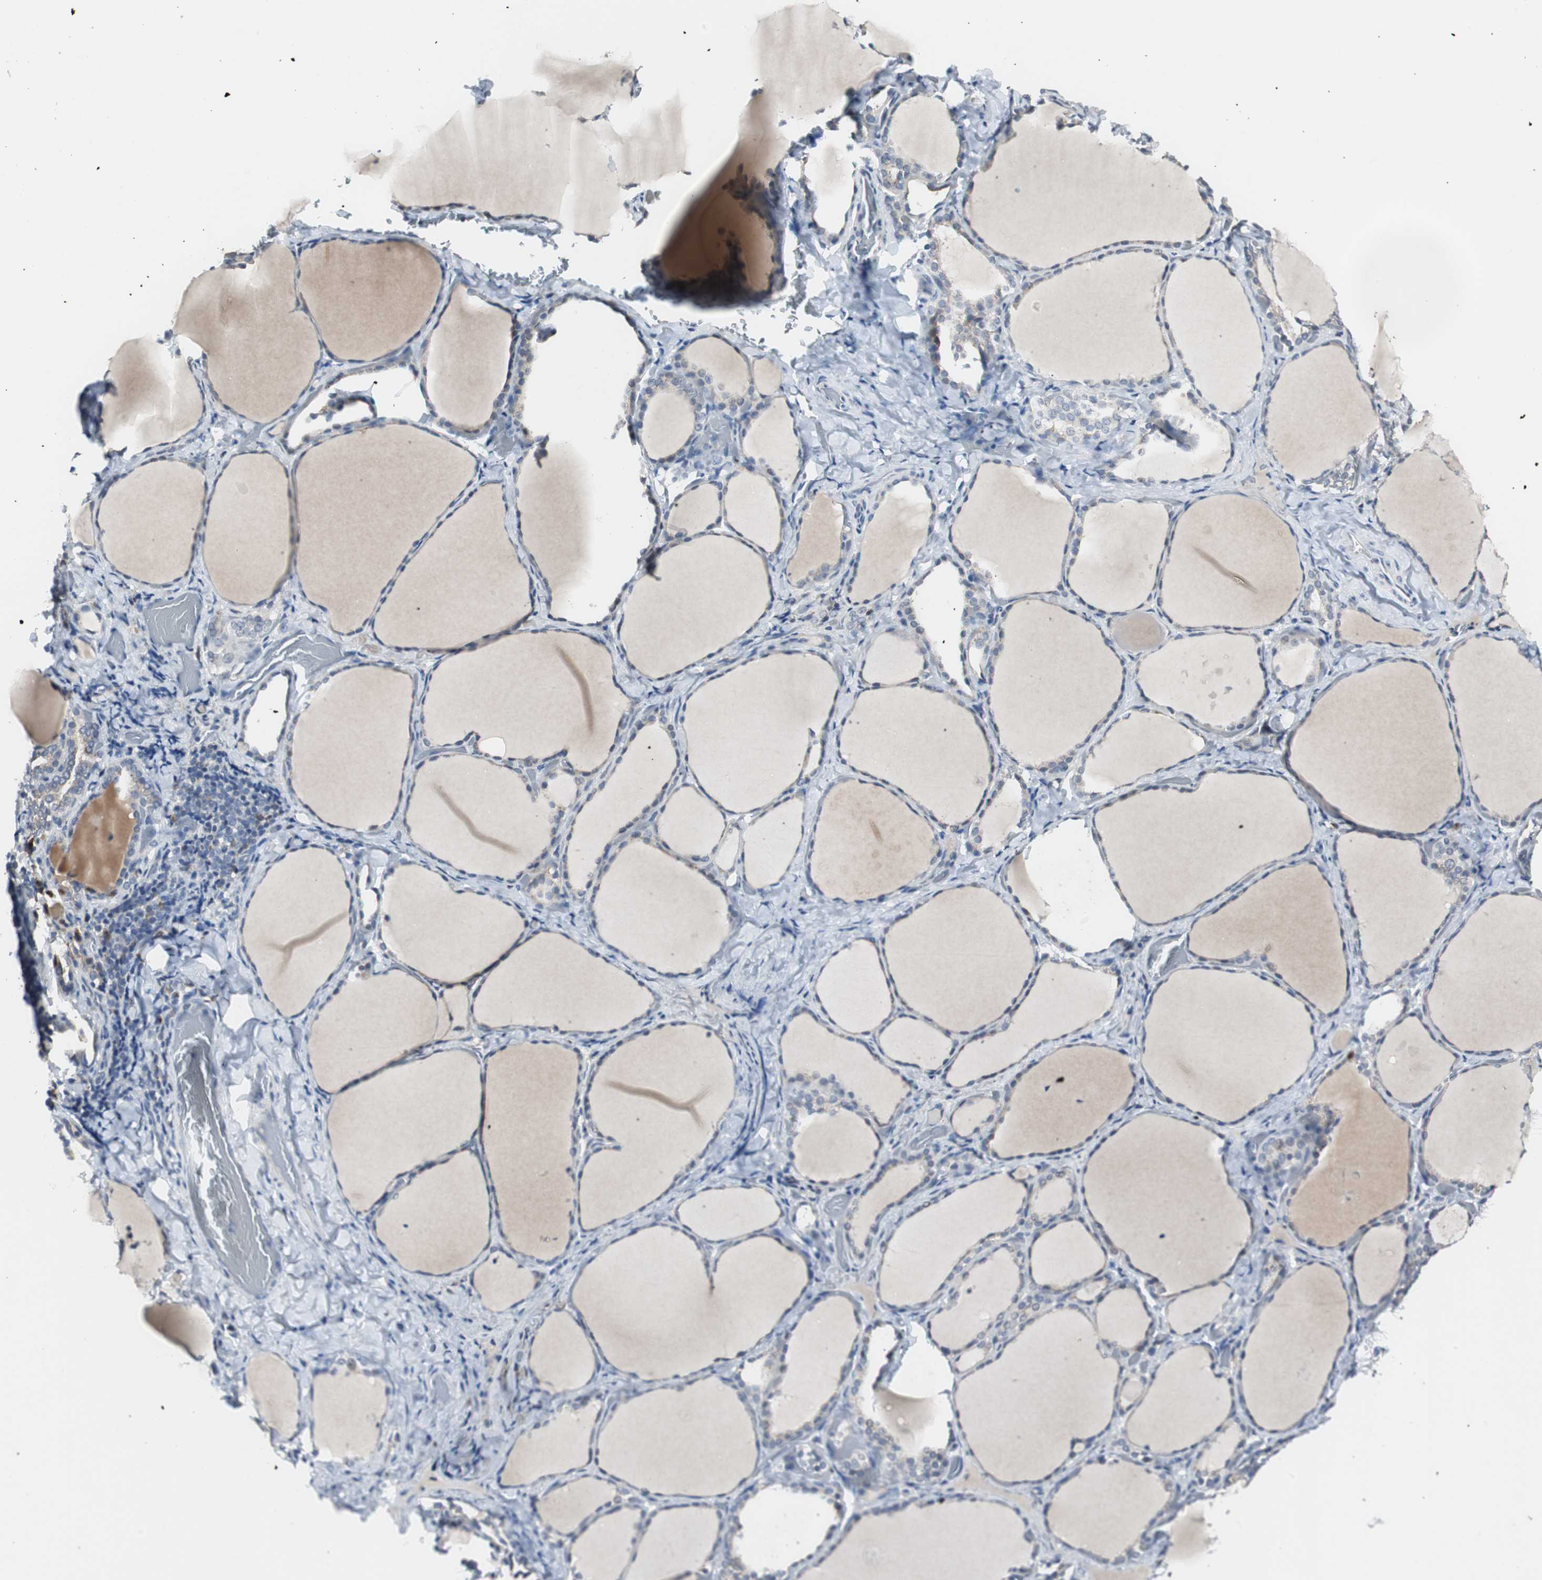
{"staining": {"intensity": "moderate", "quantity": "<25%", "location": "cytoplasmic/membranous"}, "tissue": "thyroid gland", "cell_type": "Glandular cells", "image_type": "normal", "snomed": [{"axis": "morphology", "description": "Normal tissue, NOS"}, {"axis": "morphology", "description": "Papillary adenocarcinoma, NOS"}, {"axis": "topography", "description": "Thyroid gland"}], "caption": "The immunohistochemical stain highlights moderate cytoplasmic/membranous expression in glandular cells of normal thyroid gland.", "gene": "SOX30", "patient": {"sex": "female", "age": 30}}